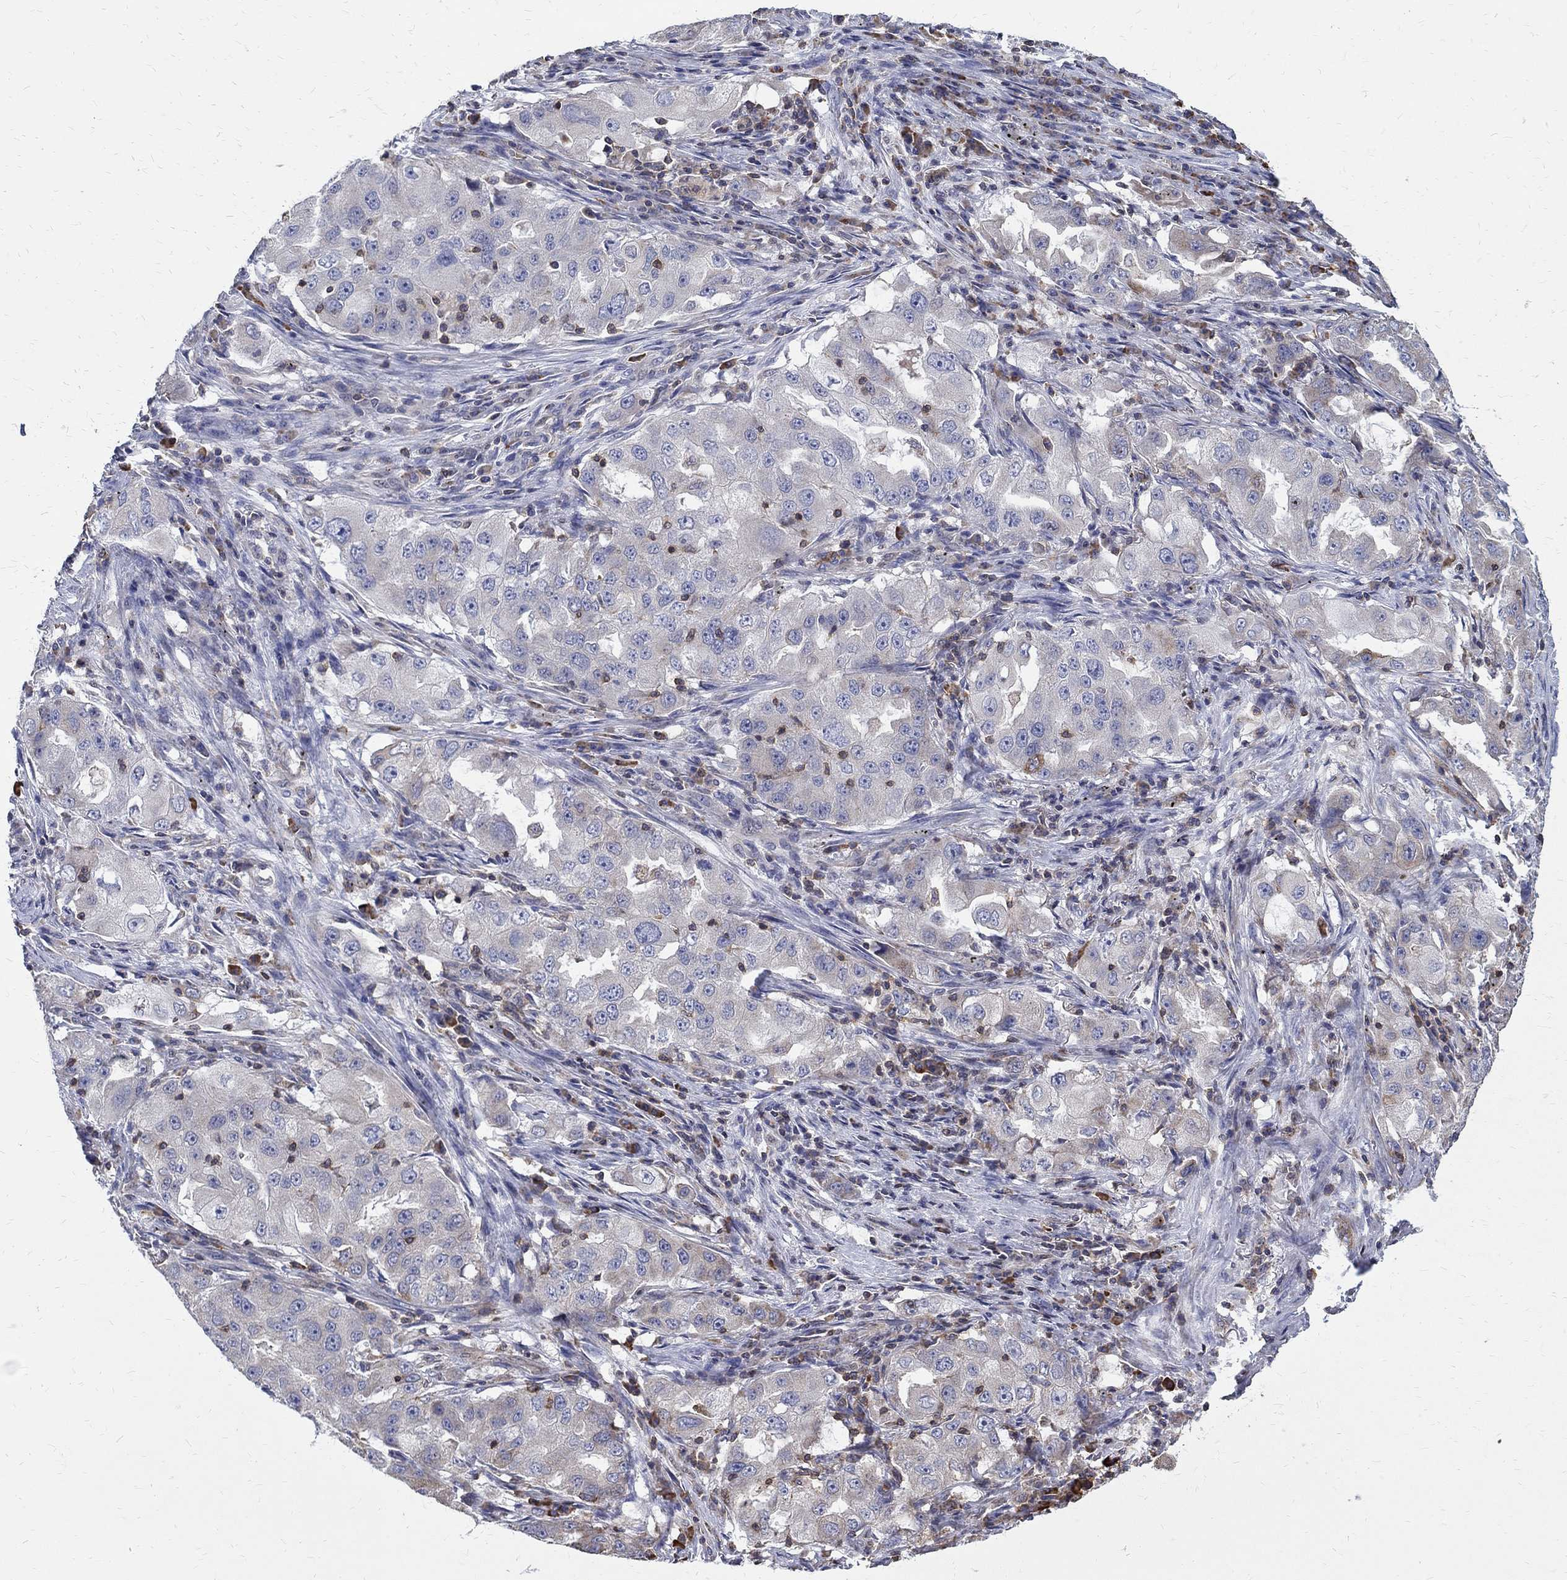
{"staining": {"intensity": "negative", "quantity": "none", "location": "none"}, "tissue": "lung cancer", "cell_type": "Tumor cells", "image_type": "cancer", "snomed": [{"axis": "morphology", "description": "Adenocarcinoma, NOS"}, {"axis": "topography", "description": "Lung"}], "caption": "Tumor cells are negative for brown protein staining in lung cancer.", "gene": "AGAP2", "patient": {"sex": "female", "age": 61}}